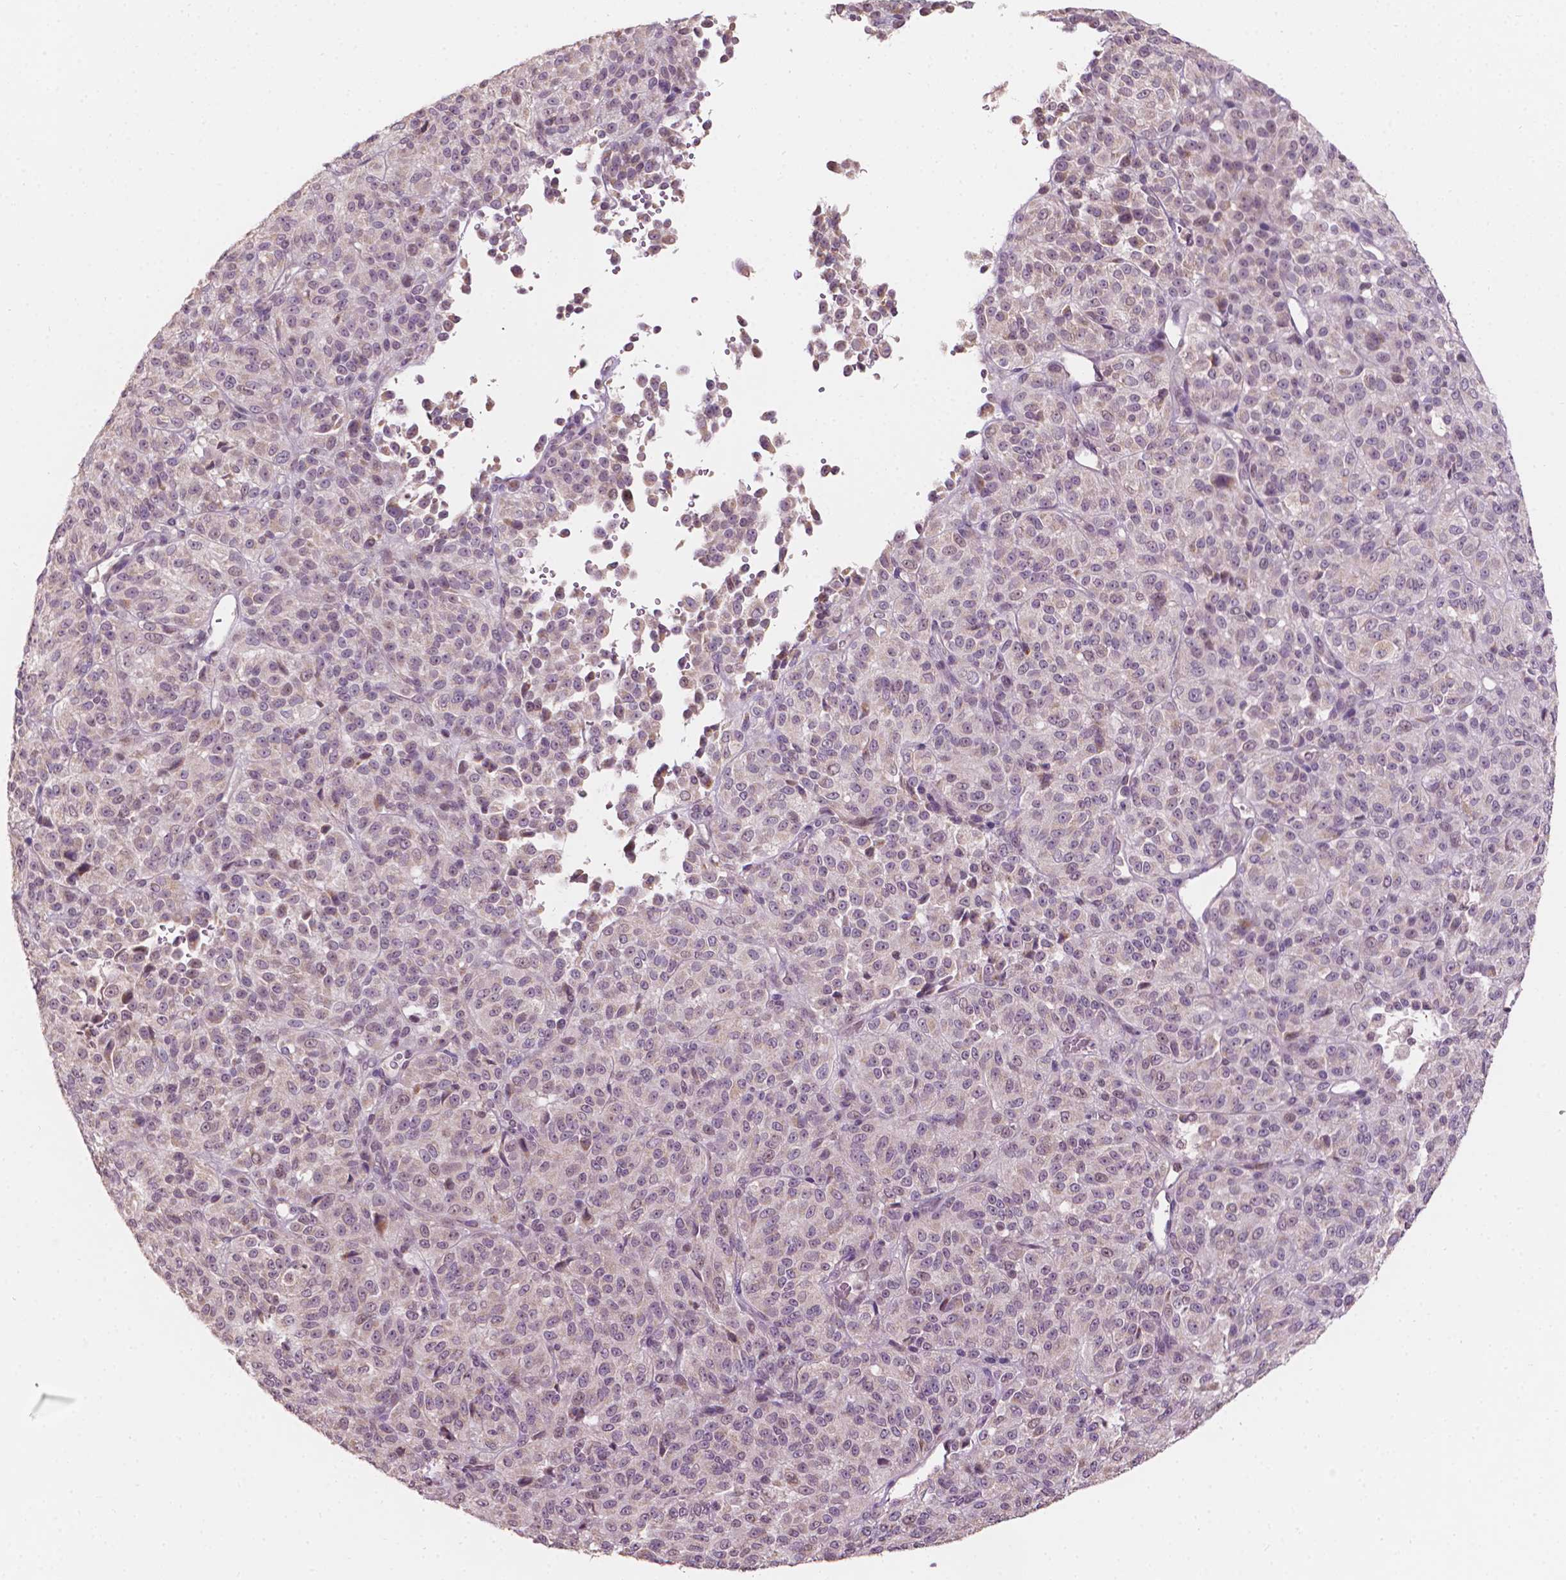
{"staining": {"intensity": "weak", "quantity": ">75%", "location": "cytoplasmic/membranous"}, "tissue": "melanoma", "cell_type": "Tumor cells", "image_type": "cancer", "snomed": [{"axis": "morphology", "description": "Malignant melanoma, Metastatic site"}, {"axis": "topography", "description": "Brain"}], "caption": "Melanoma stained with a protein marker reveals weak staining in tumor cells.", "gene": "NOS1AP", "patient": {"sex": "female", "age": 56}}